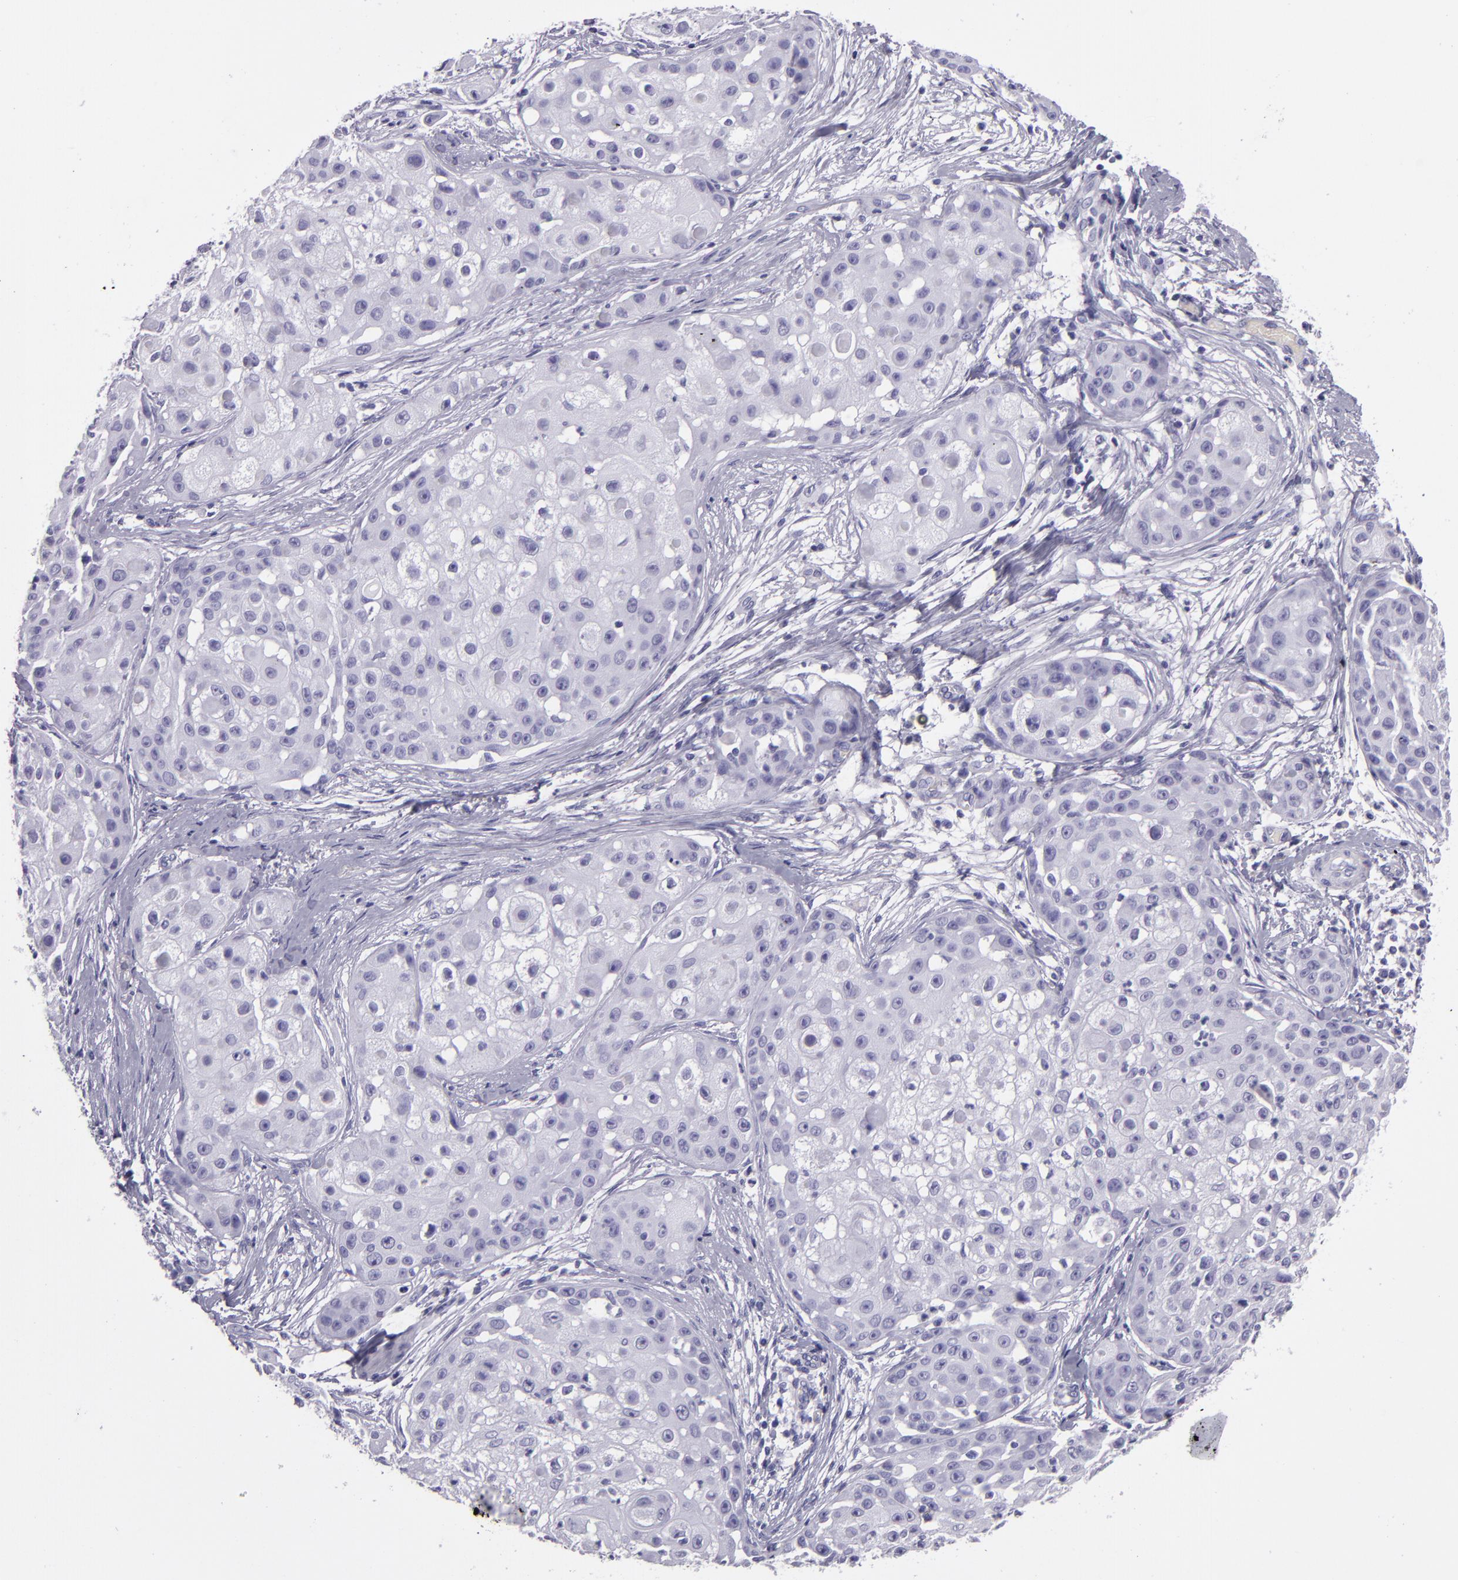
{"staining": {"intensity": "negative", "quantity": "none", "location": "none"}, "tissue": "skin cancer", "cell_type": "Tumor cells", "image_type": "cancer", "snomed": [{"axis": "morphology", "description": "Squamous cell carcinoma, NOS"}, {"axis": "topography", "description": "Skin"}], "caption": "IHC of skin cancer demonstrates no staining in tumor cells.", "gene": "CR2", "patient": {"sex": "female", "age": 57}}